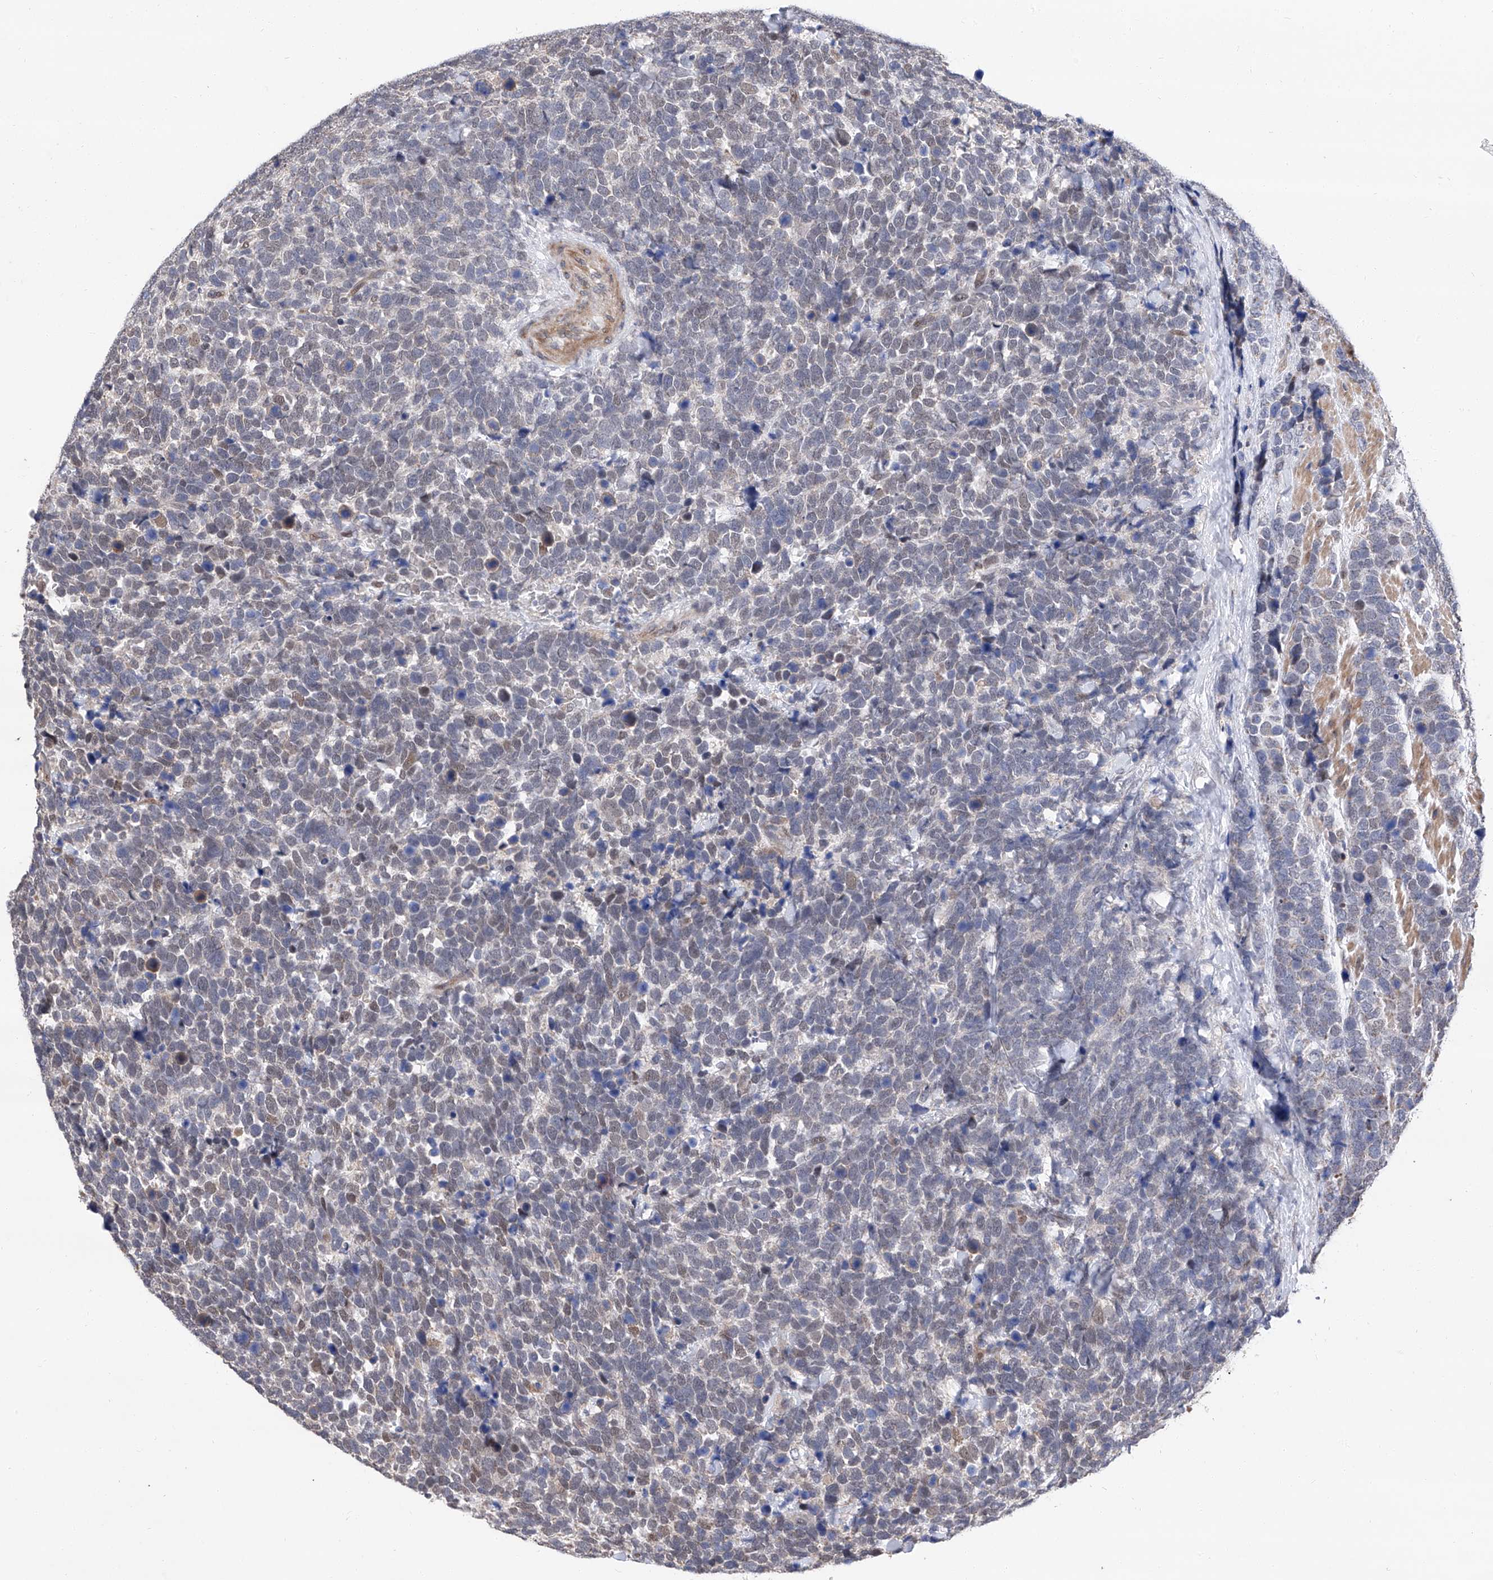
{"staining": {"intensity": "negative", "quantity": "none", "location": "none"}, "tissue": "urothelial cancer", "cell_type": "Tumor cells", "image_type": "cancer", "snomed": [{"axis": "morphology", "description": "Urothelial carcinoma, High grade"}, {"axis": "topography", "description": "Urinary bladder"}], "caption": "Histopathology image shows no significant protein staining in tumor cells of urothelial cancer.", "gene": "FARP2", "patient": {"sex": "female", "age": 82}}